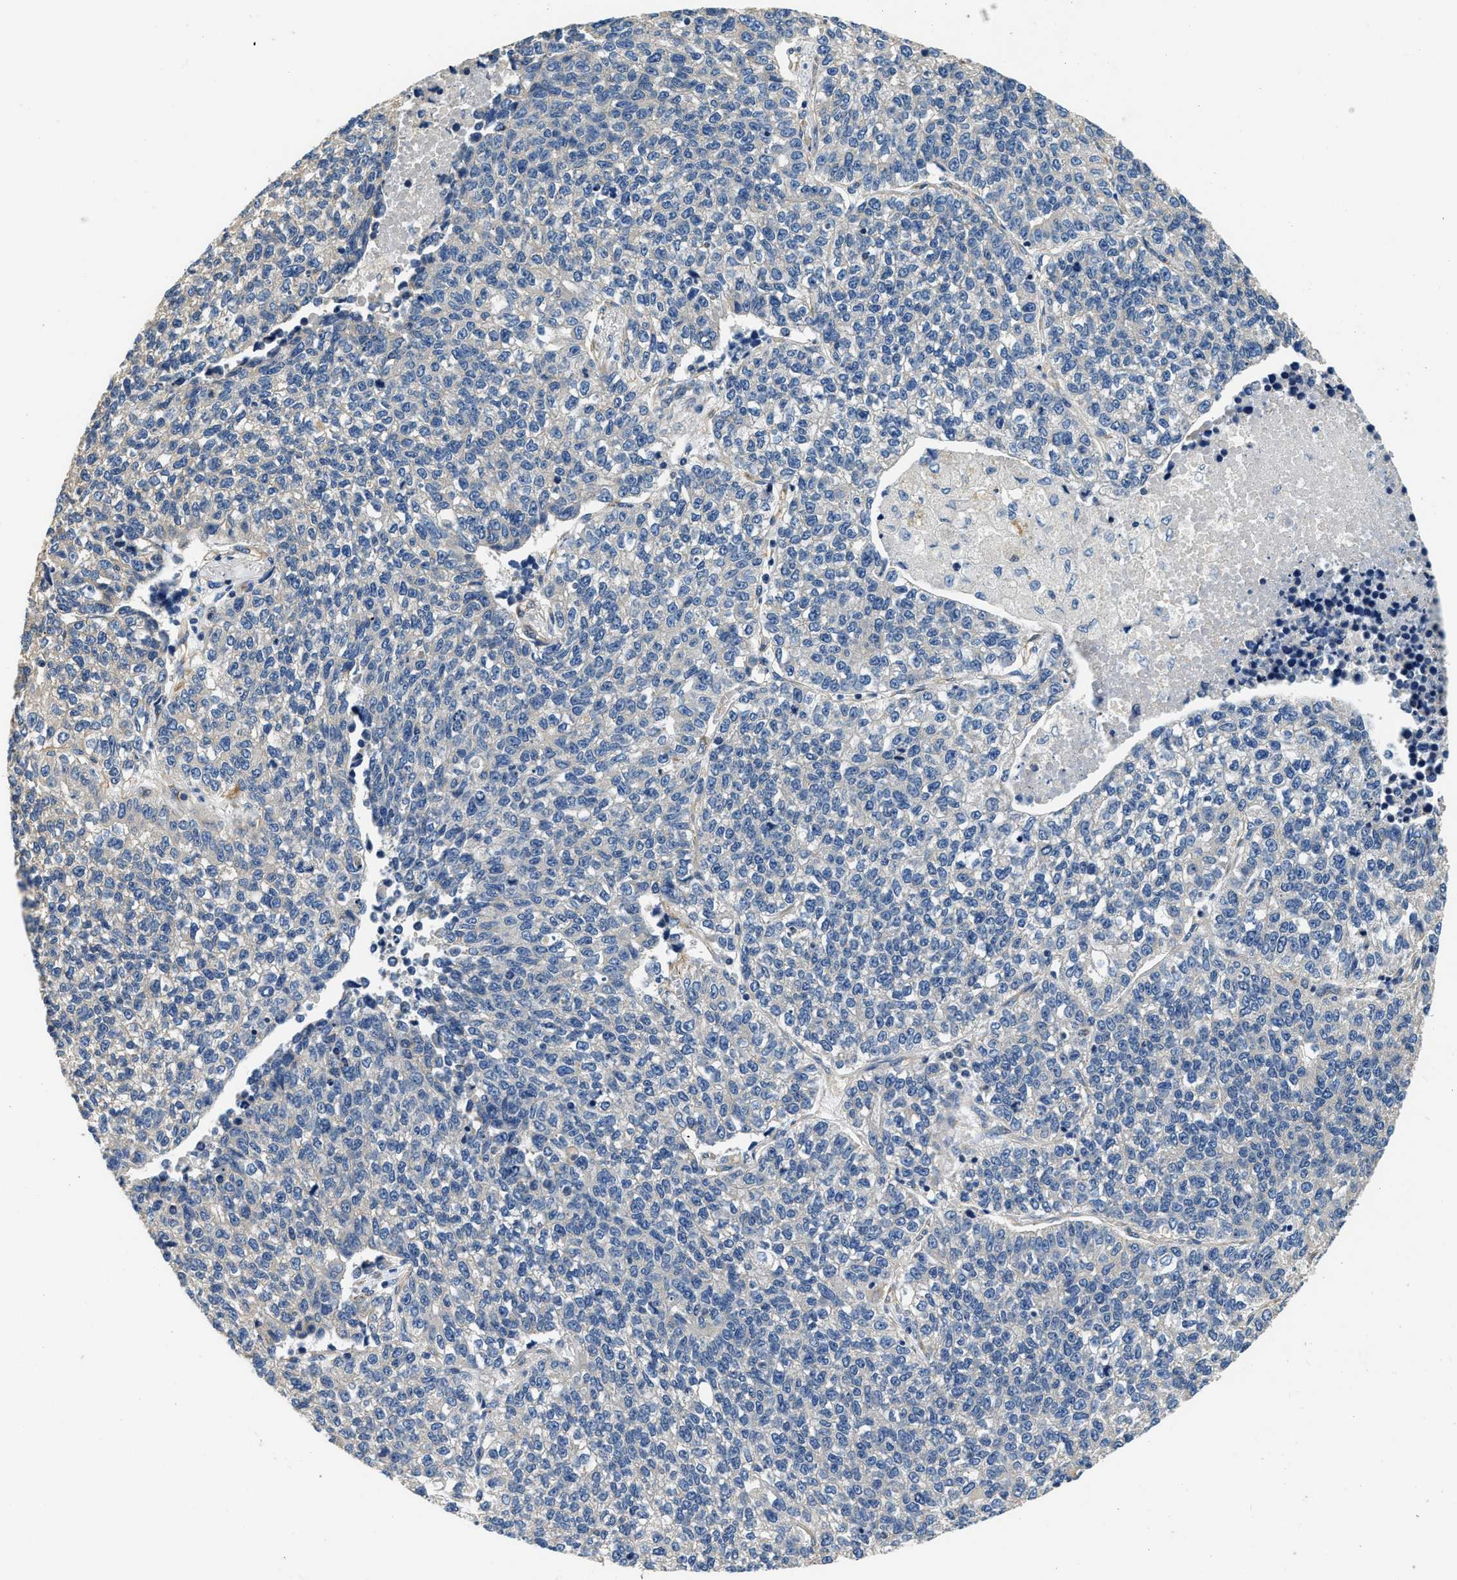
{"staining": {"intensity": "negative", "quantity": "none", "location": "none"}, "tissue": "lung cancer", "cell_type": "Tumor cells", "image_type": "cancer", "snomed": [{"axis": "morphology", "description": "Adenocarcinoma, NOS"}, {"axis": "topography", "description": "Lung"}], "caption": "Tumor cells are negative for protein expression in human adenocarcinoma (lung).", "gene": "CSDE1", "patient": {"sex": "male", "age": 49}}